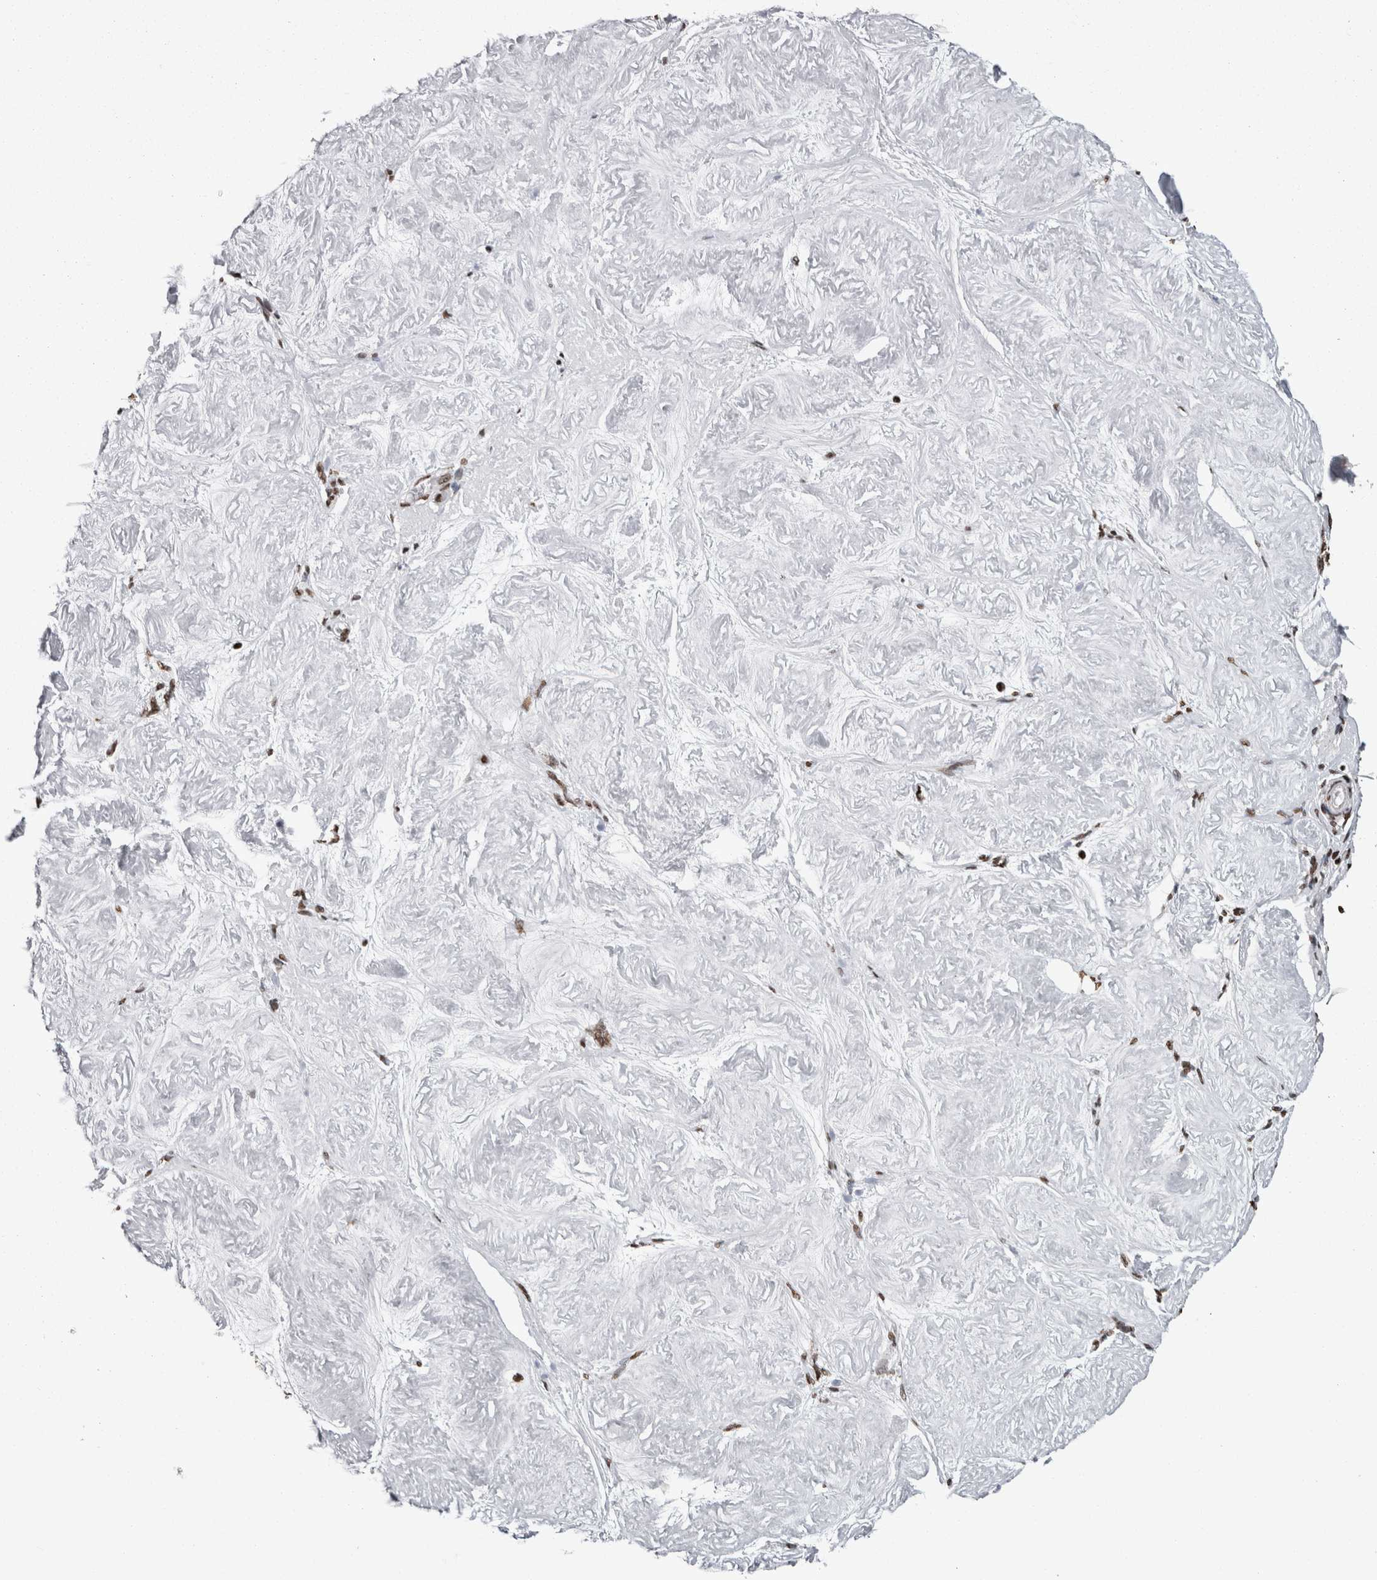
{"staining": {"intensity": "strong", "quantity": ">75%", "location": "nuclear"}, "tissue": "adipose tissue", "cell_type": "Adipocytes", "image_type": "normal", "snomed": [{"axis": "morphology", "description": "Normal tissue, NOS"}, {"axis": "topography", "description": "Vascular tissue"}, {"axis": "topography", "description": "Fallopian tube"}, {"axis": "topography", "description": "Ovary"}], "caption": "DAB immunohistochemical staining of benign adipose tissue shows strong nuclear protein positivity in approximately >75% of adipocytes. The staining was performed using DAB (3,3'-diaminobenzidine) to visualize the protein expression in brown, while the nuclei were stained in blue with hematoxylin (Magnification: 20x).", "gene": "HNRNPM", "patient": {"sex": "female", "age": 67}}